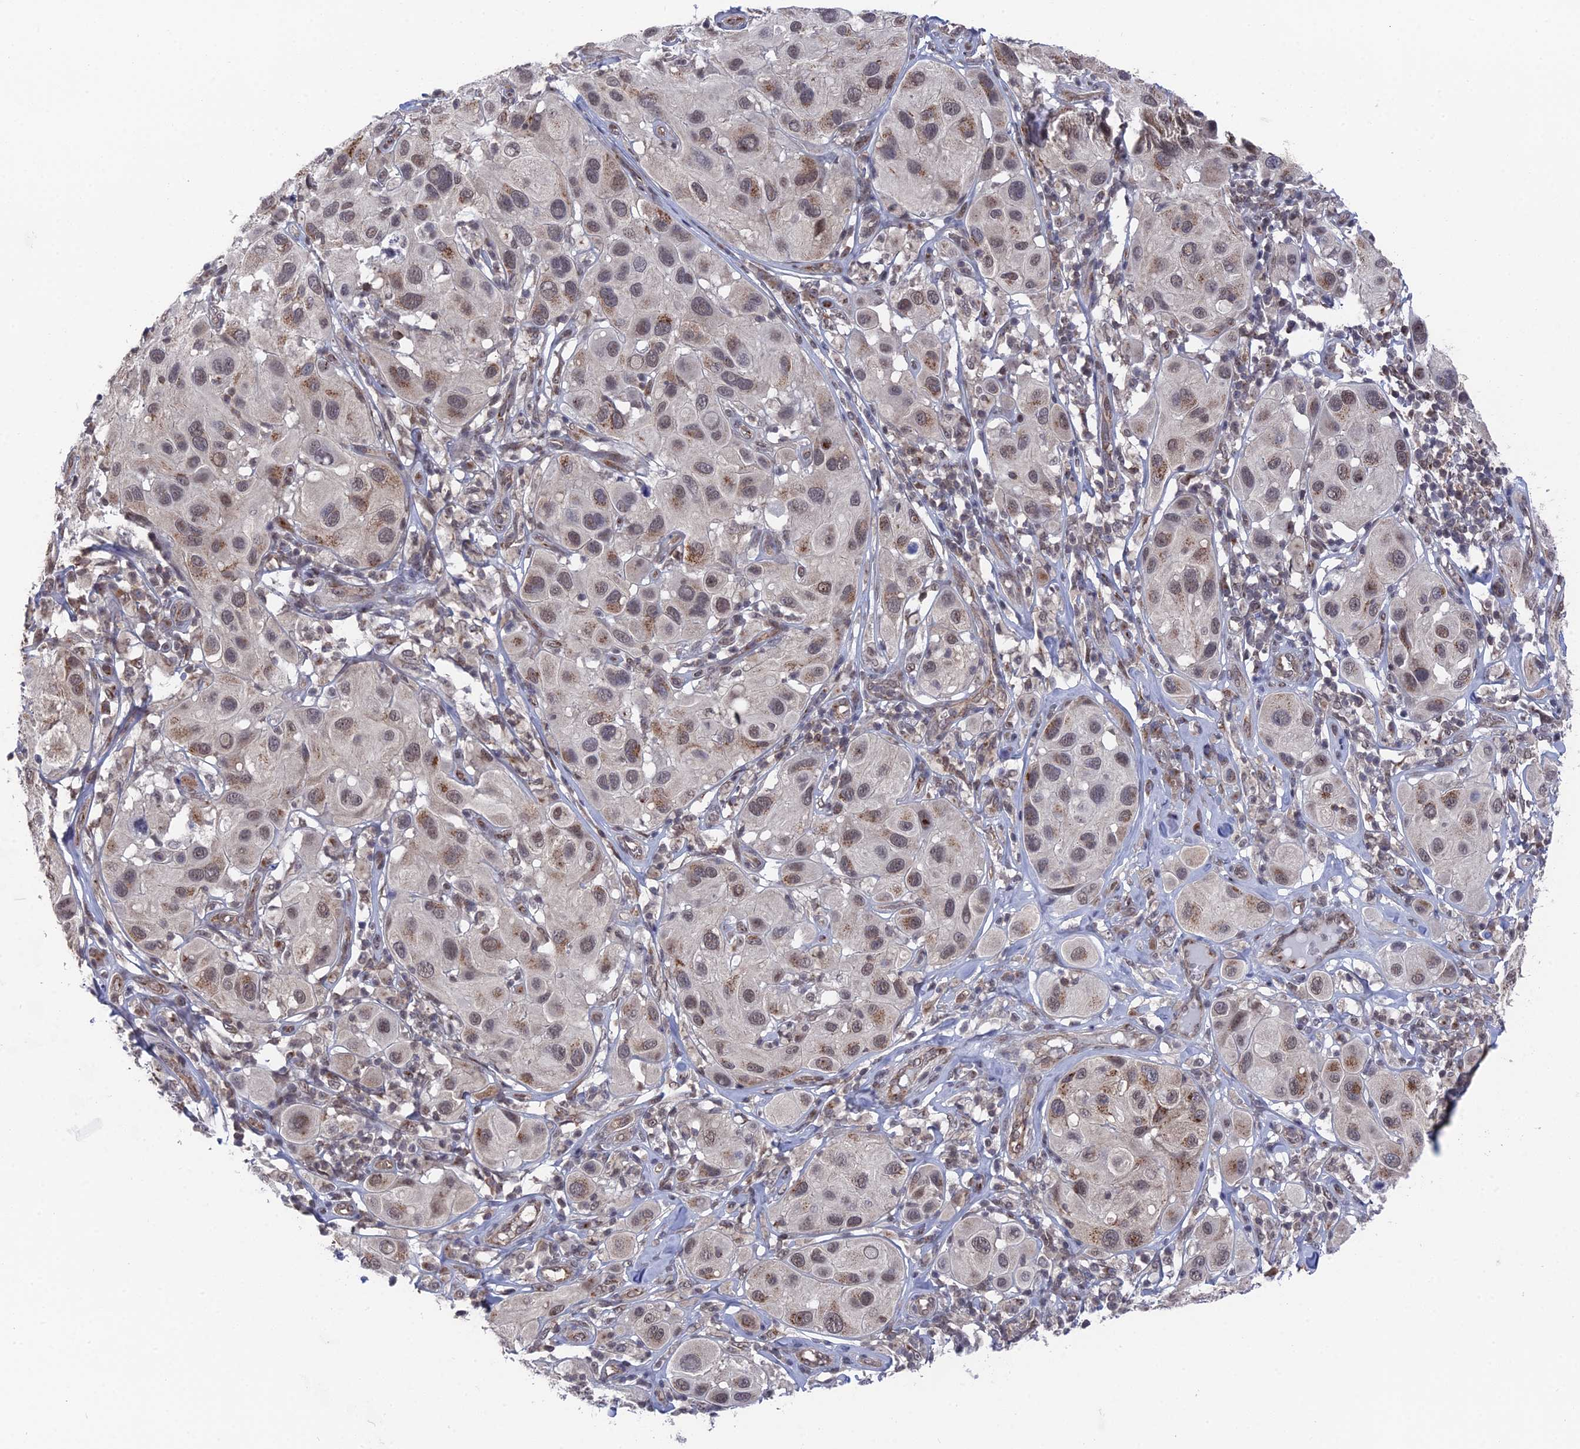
{"staining": {"intensity": "weak", "quantity": "25%-75%", "location": "cytoplasmic/membranous,nuclear"}, "tissue": "melanoma", "cell_type": "Tumor cells", "image_type": "cancer", "snomed": [{"axis": "morphology", "description": "Malignant melanoma, Metastatic site"}, {"axis": "topography", "description": "Skin"}], "caption": "This micrograph reveals melanoma stained with immunohistochemistry to label a protein in brown. The cytoplasmic/membranous and nuclear of tumor cells show weak positivity for the protein. Nuclei are counter-stained blue.", "gene": "FHIP2A", "patient": {"sex": "male", "age": 41}}